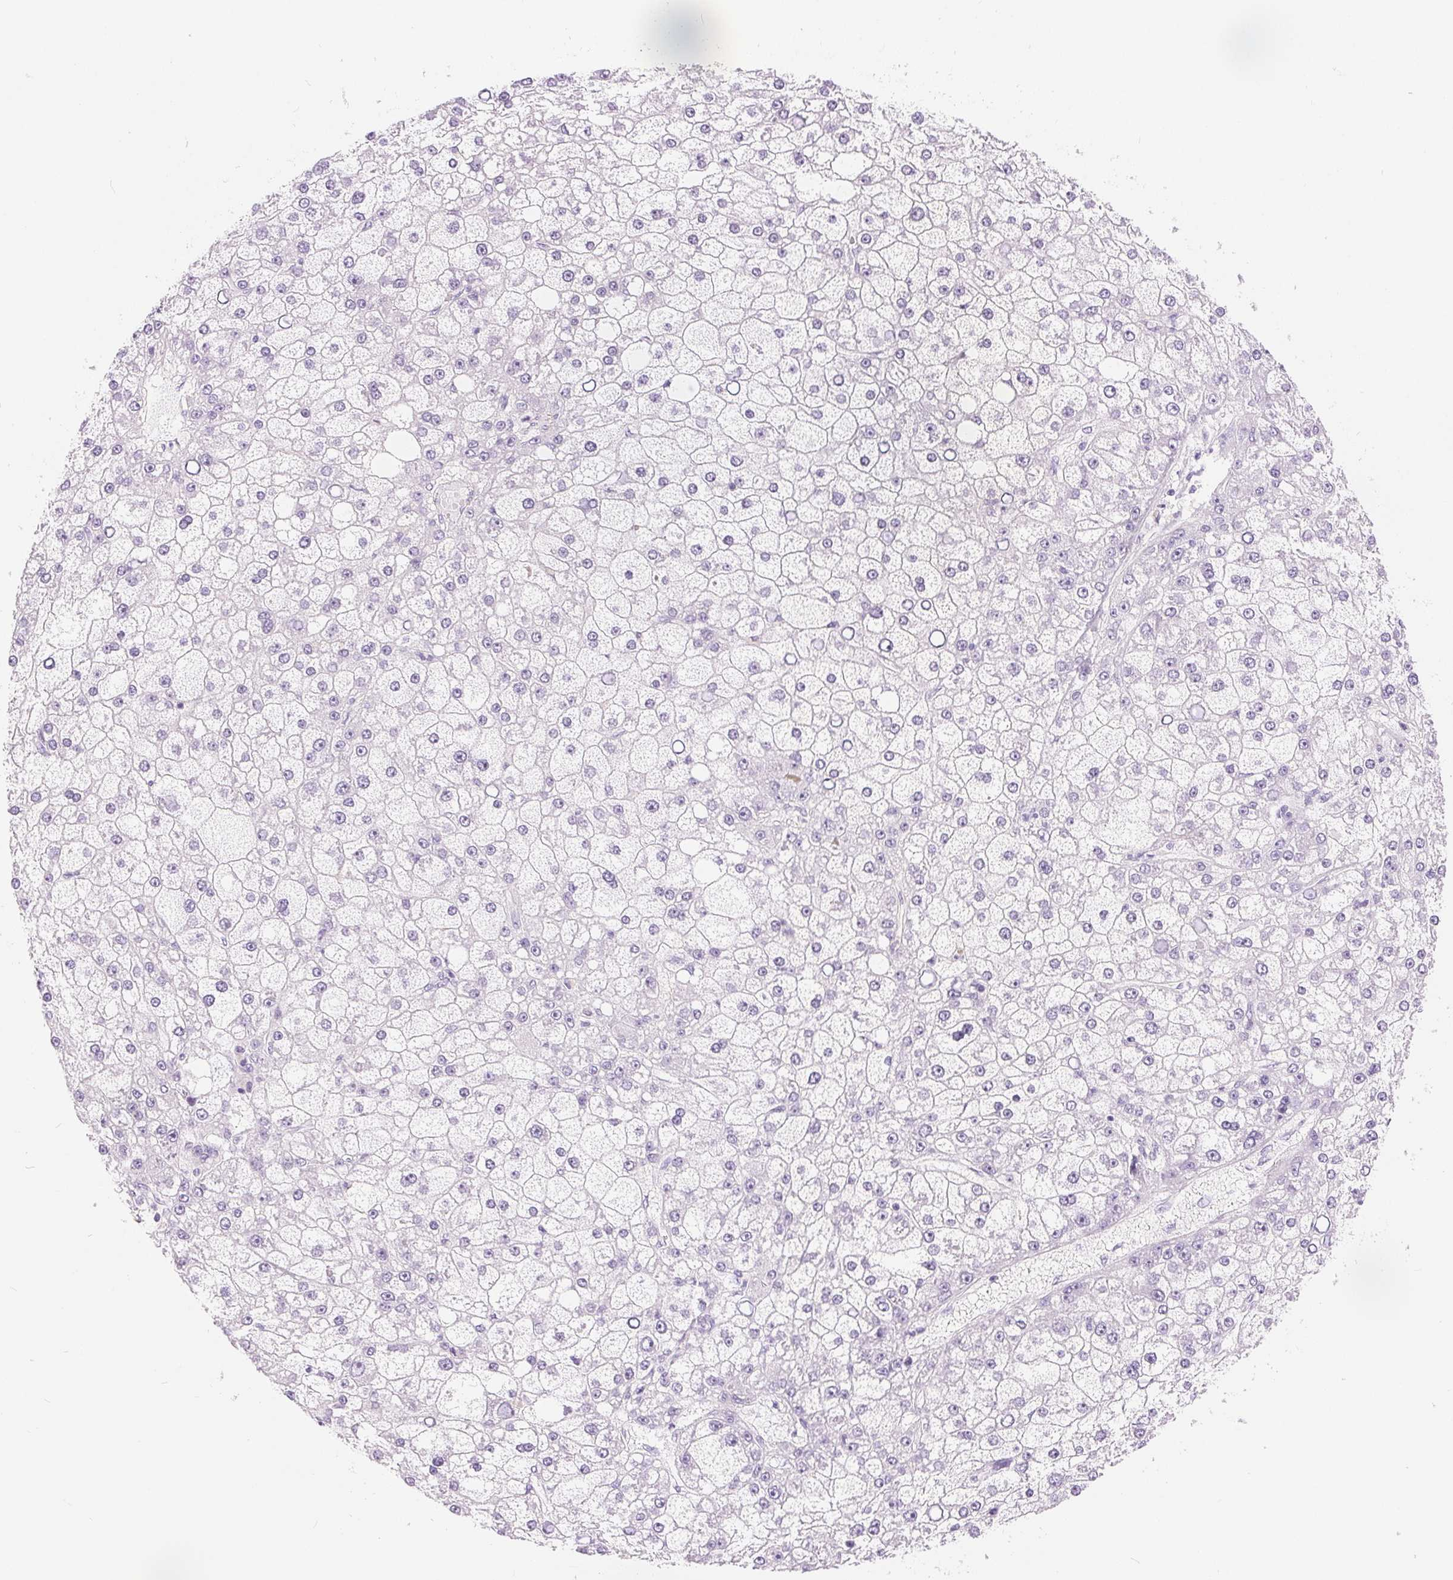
{"staining": {"intensity": "negative", "quantity": "none", "location": "none"}, "tissue": "liver cancer", "cell_type": "Tumor cells", "image_type": "cancer", "snomed": [{"axis": "morphology", "description": "Carcinoma, Hepatocellular, NOS"}, {"axis": "topography", "description": "Liver"}], "caption": "Immunohistochemistry (IHC) image of liver hepatocellular carcinoma stained for a protein (brown), which displays no expression in tumor cells.", "gene": "GFAP", "patient": {"sex": "male", "age": 67}}